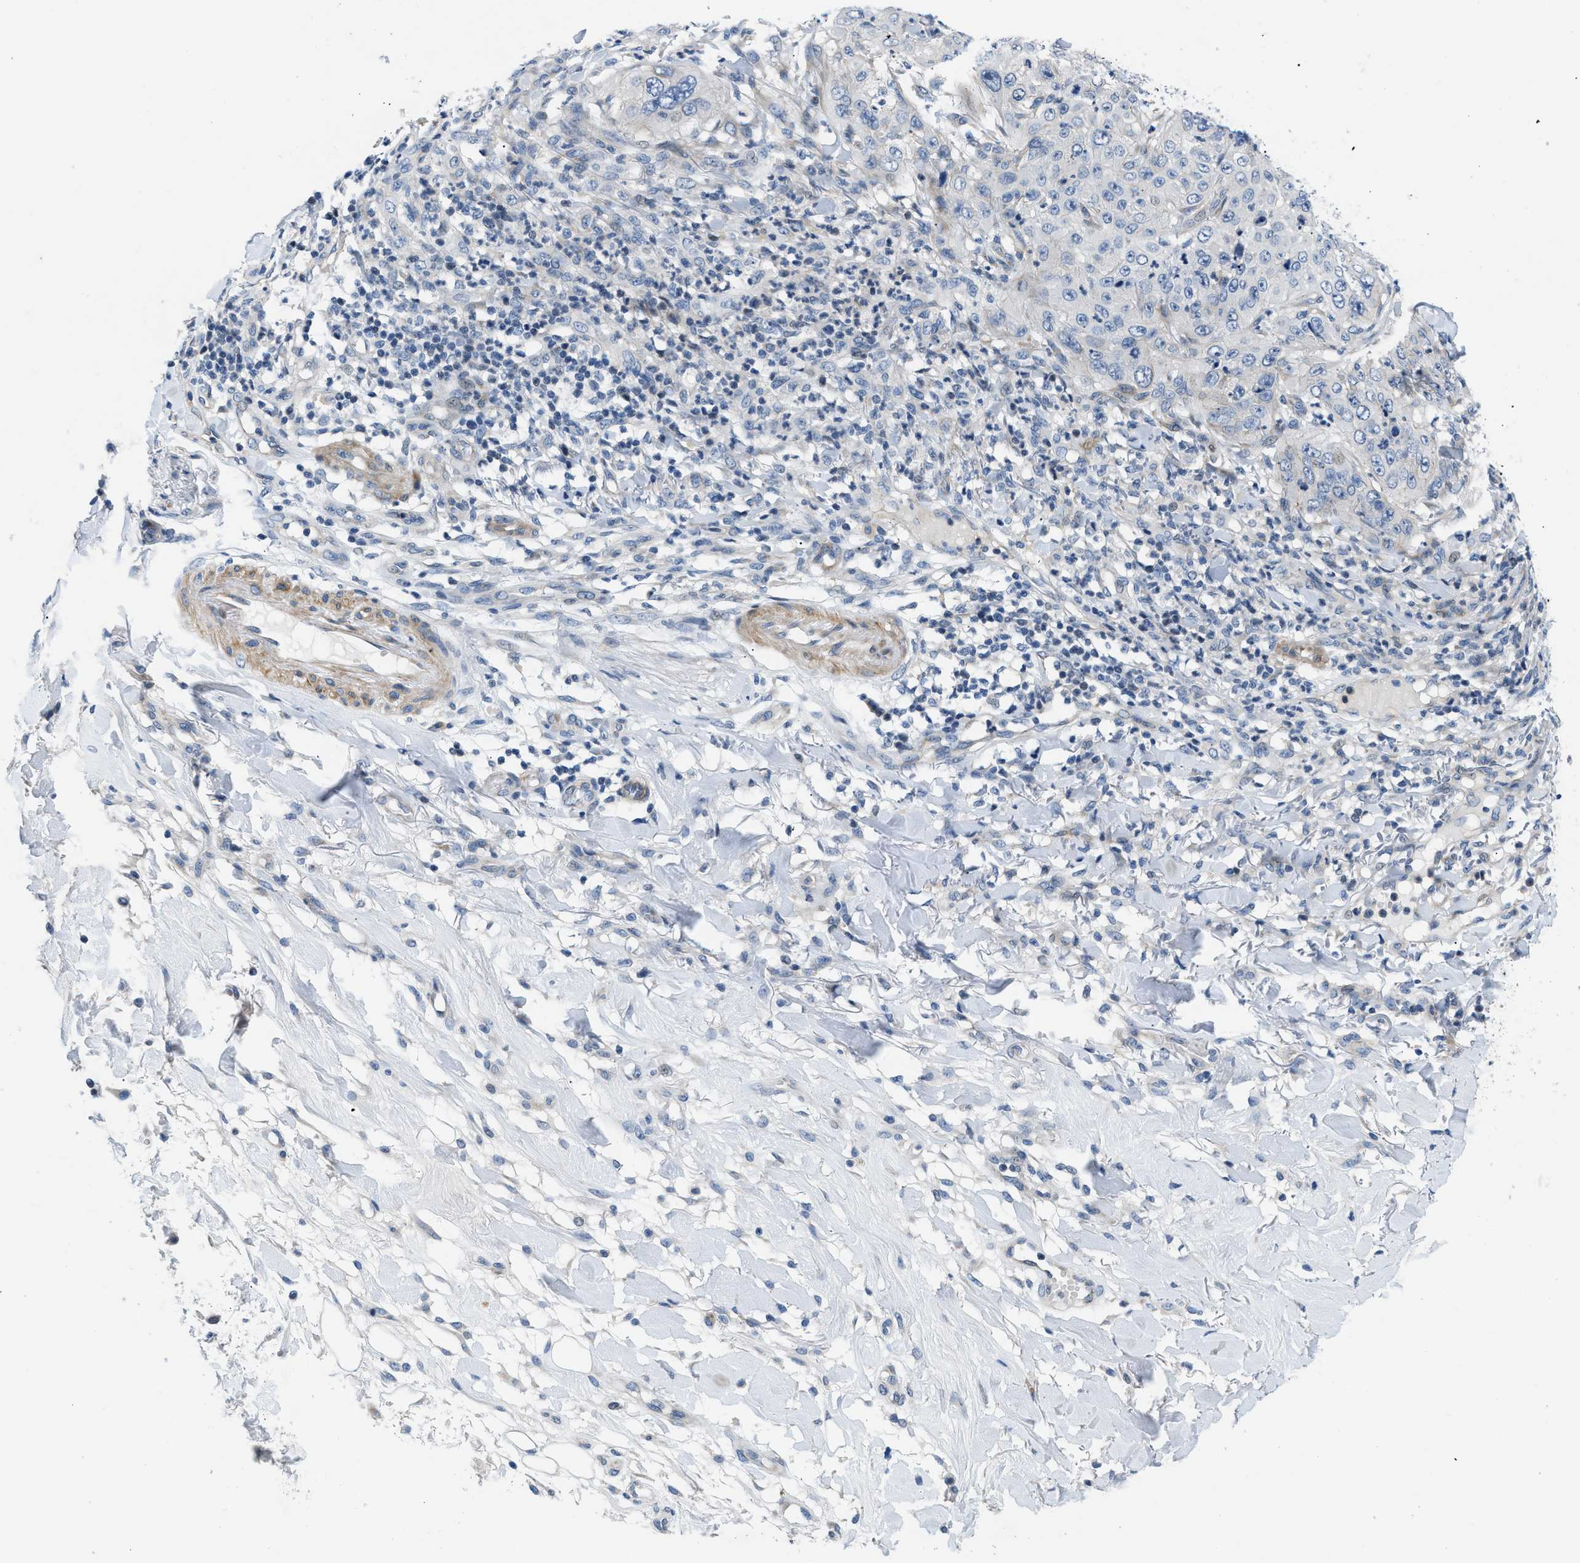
{"staining": {"intensity": "negative", "quantity": "none", "location": "none"}, "tissue": "skin cancer", "cell_type": "Tumor cells", "image_type": "cancer", "snomed": [{"axis": "morphology", "description": "Squamous cell carcinoma, NOS"}, {"axis": "topography", "description": "Skin"}], "caption": "Immunohistochemical staining of human skin cancer demonstrates no significant expression in tumor cells.", "gene": "FDCSP", "patient": {"sex": "female", "age": 80}}